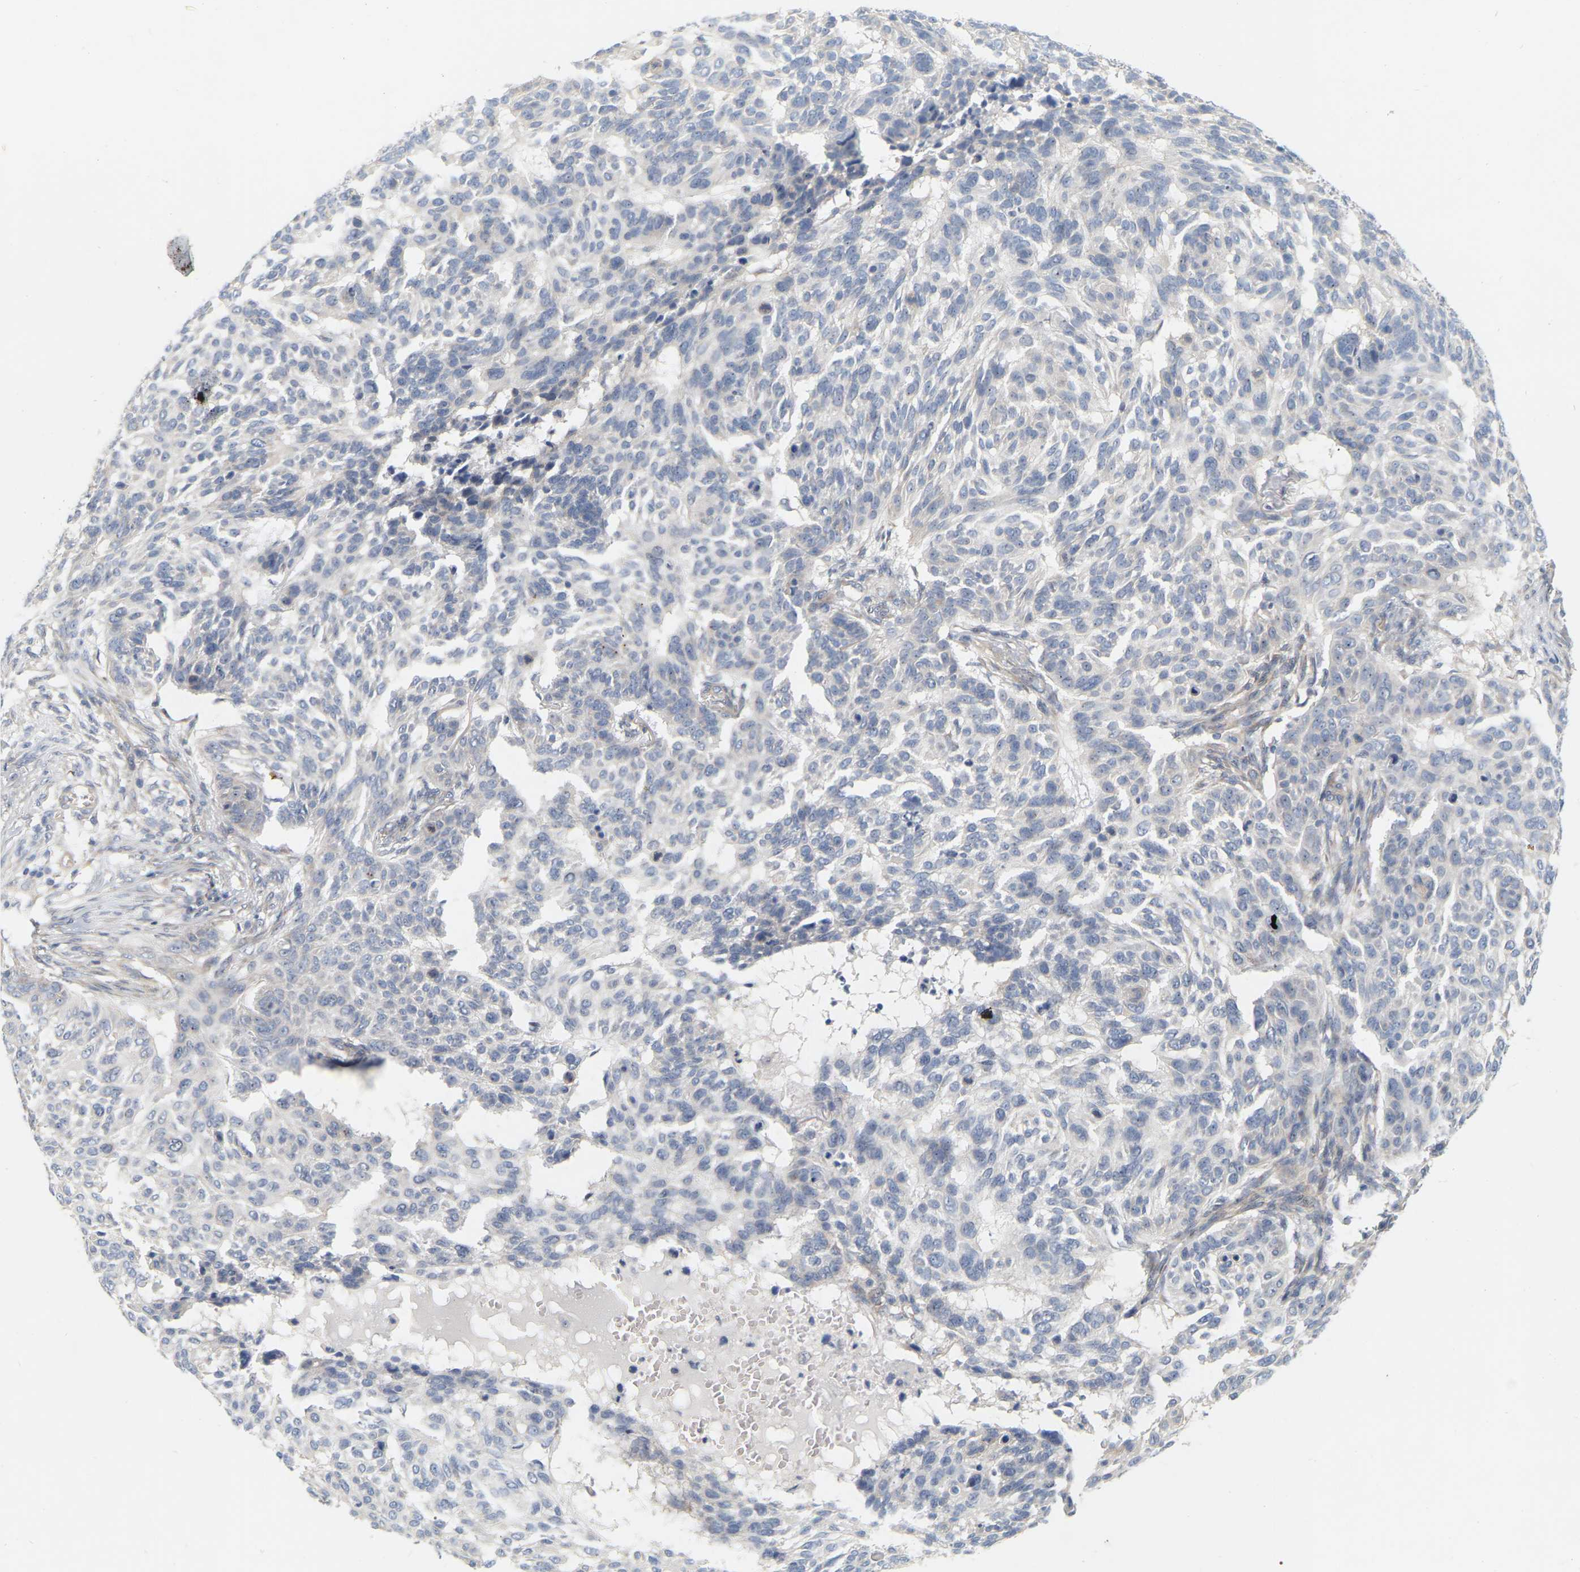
{"staining": {"intensity": "negative", "quantity": "none", "location": "none"}, "tissue": "skin cancer", "cell_type": "Tumor cells", "image_type": "cancer", "snomed": [{"axis": "morphology", "description": "Basal cell carcinoma"}, {"axis": "topography", "description": "Skin"}], "caption": "Immunohistochemistry photomicrograph of basal cell carcinoma (skin) stained for a protein (brown), which exhibits no expression in tumor cells. Nuclei are stained in blue.", "gene": "MINDY4", "patient": {"sex": "male", "age": 85}}